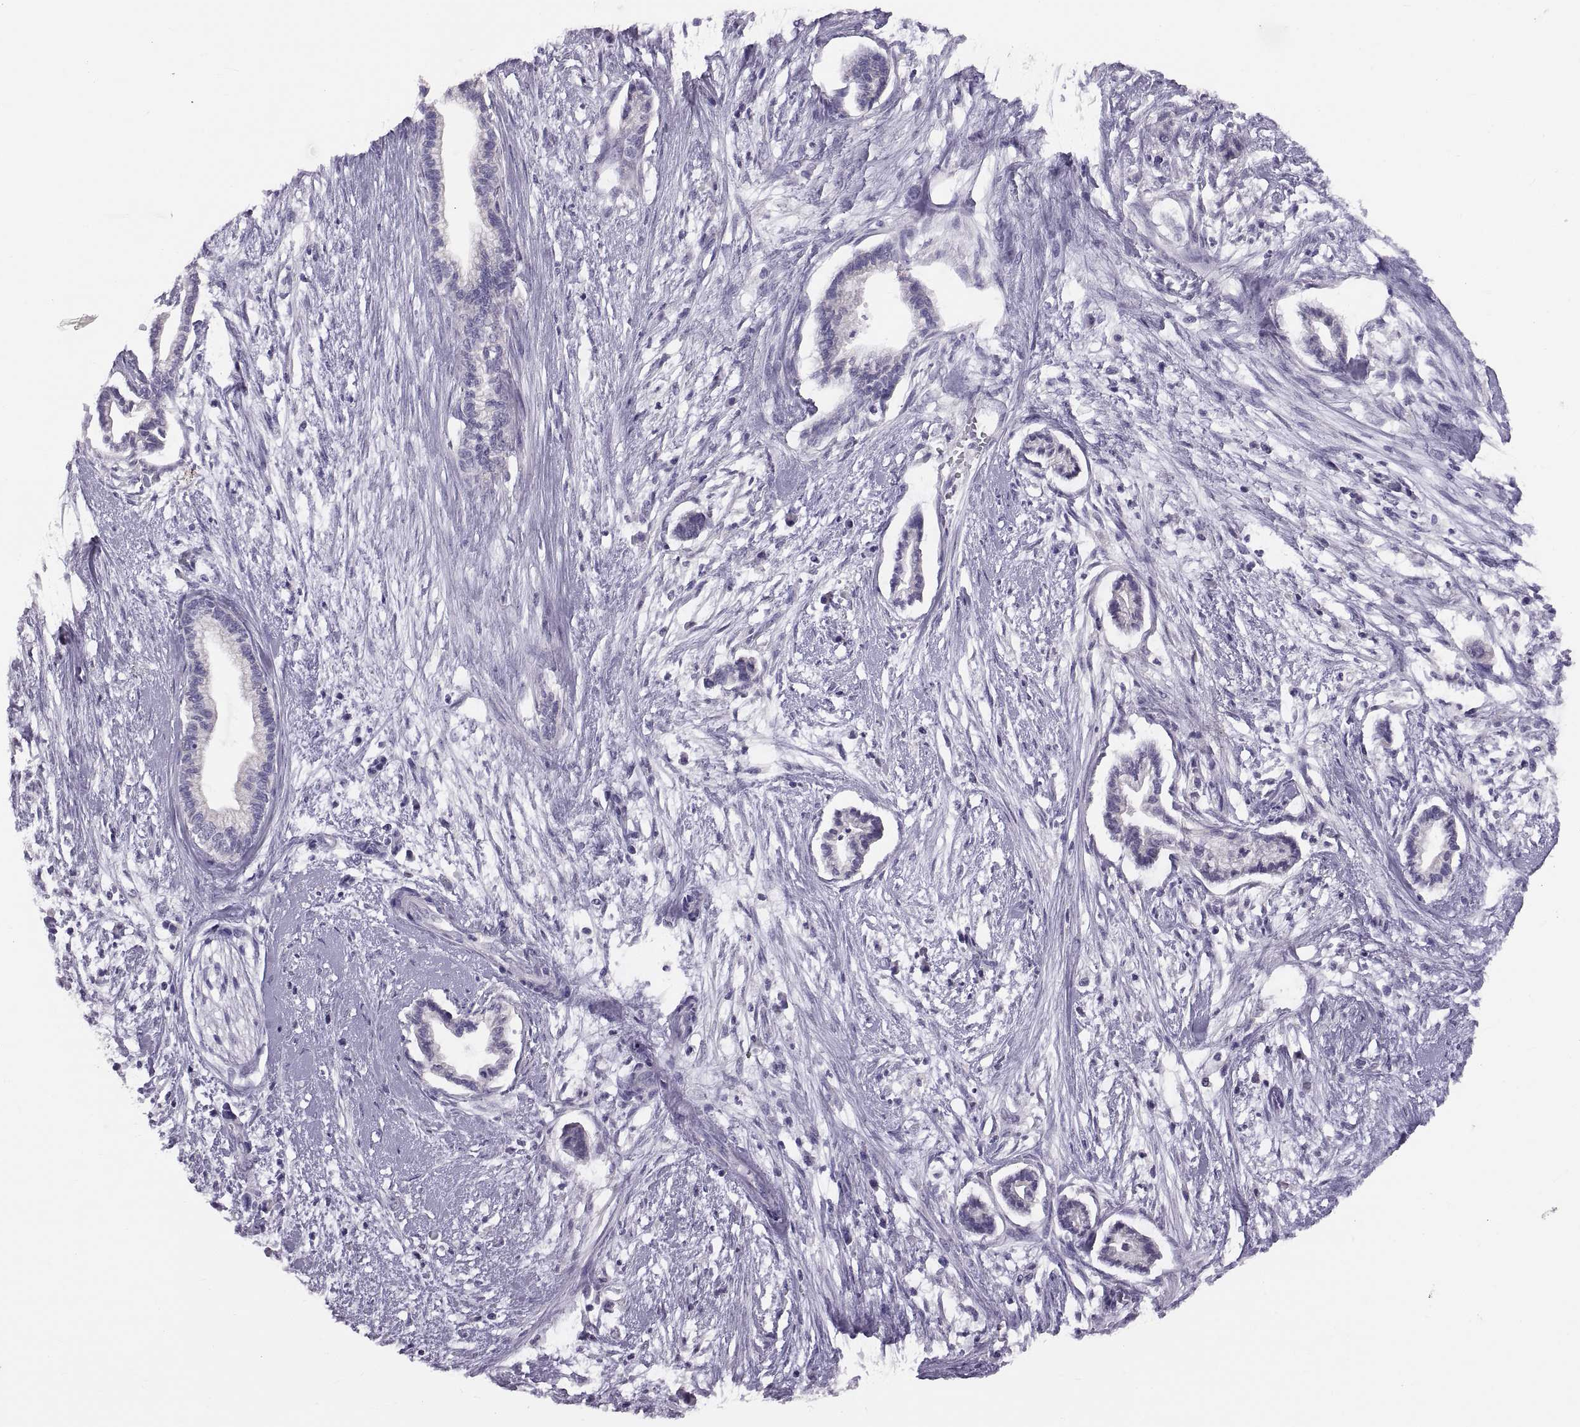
{"staining": {"intensity": "negative", "quantity": "none", "location": "none"}, "tissue": "cervical cancer", "cell_type": "Tumor cells", "image_type": "cancer", "snomed": [{"axis": "morphology", "description": "Adenocarcinoma, NOS"}, {"axis": "topography", "description": "Cervix"}], "caption": "IHC histopathology image of cervical adenocarcinoma stained for a protein (brown), which displays no staining in tumor cells.", "gene": "WBP2NL", "patient": {"sex": "female", "age": 62}}